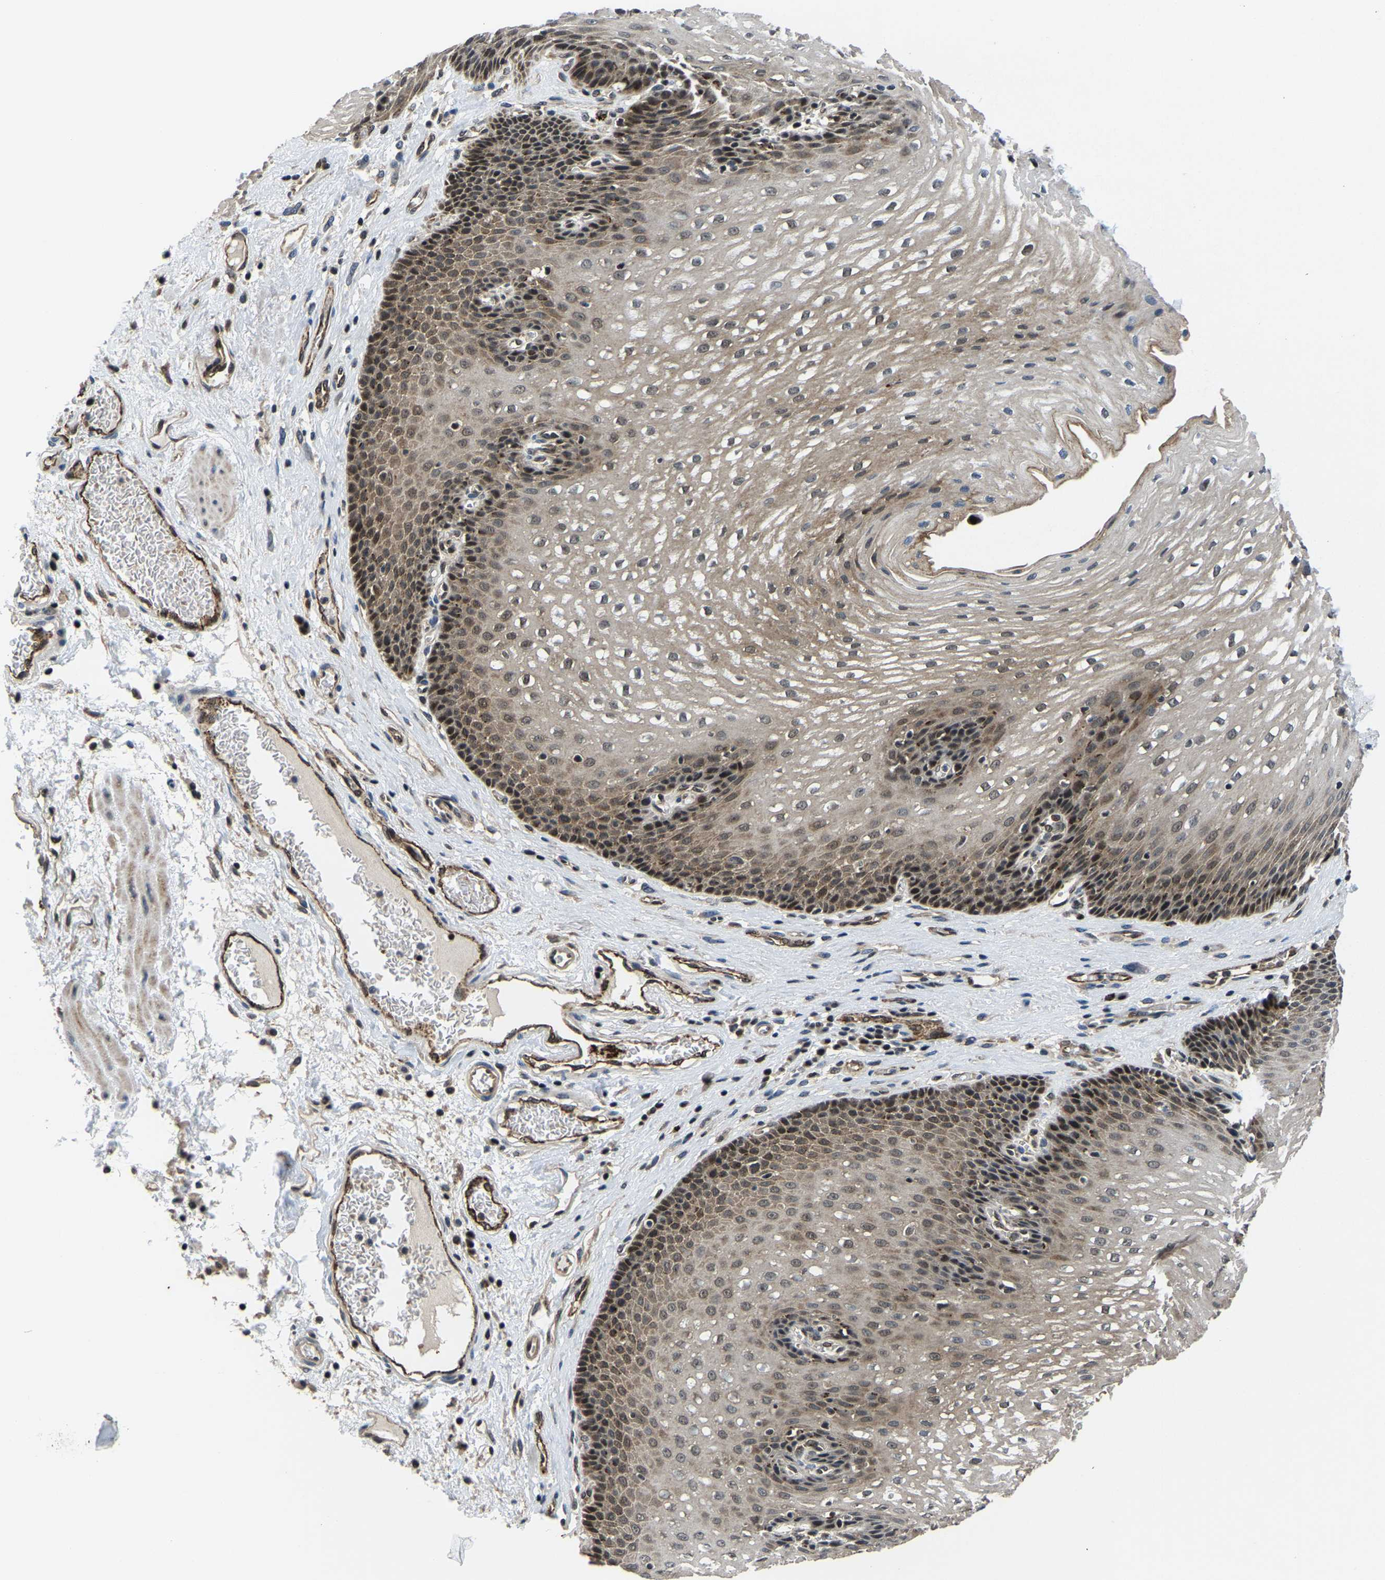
{"staining": {"intensity": "weak", "quantity": ">75%", "location": "cytoplasmic/membranous,nuclear"}, "tissue": "esophagus", "cell_type": "Squamous epithelial cells", "image_type": "normal", "snomed": [{"axis": "morphology", "description": "Normal tissue, NOS"}, {"axis": "topography", "description": "Esophagus"}], "caption": "Immunohistochemical staining of benign human esophagus demonstrates weak cytoplasmic/membranous,nuclear protein expression in approximately >75% of squamous epithelial cells.", "gene": "DFFA", "patient": {"sex": "male", "age": 48}}